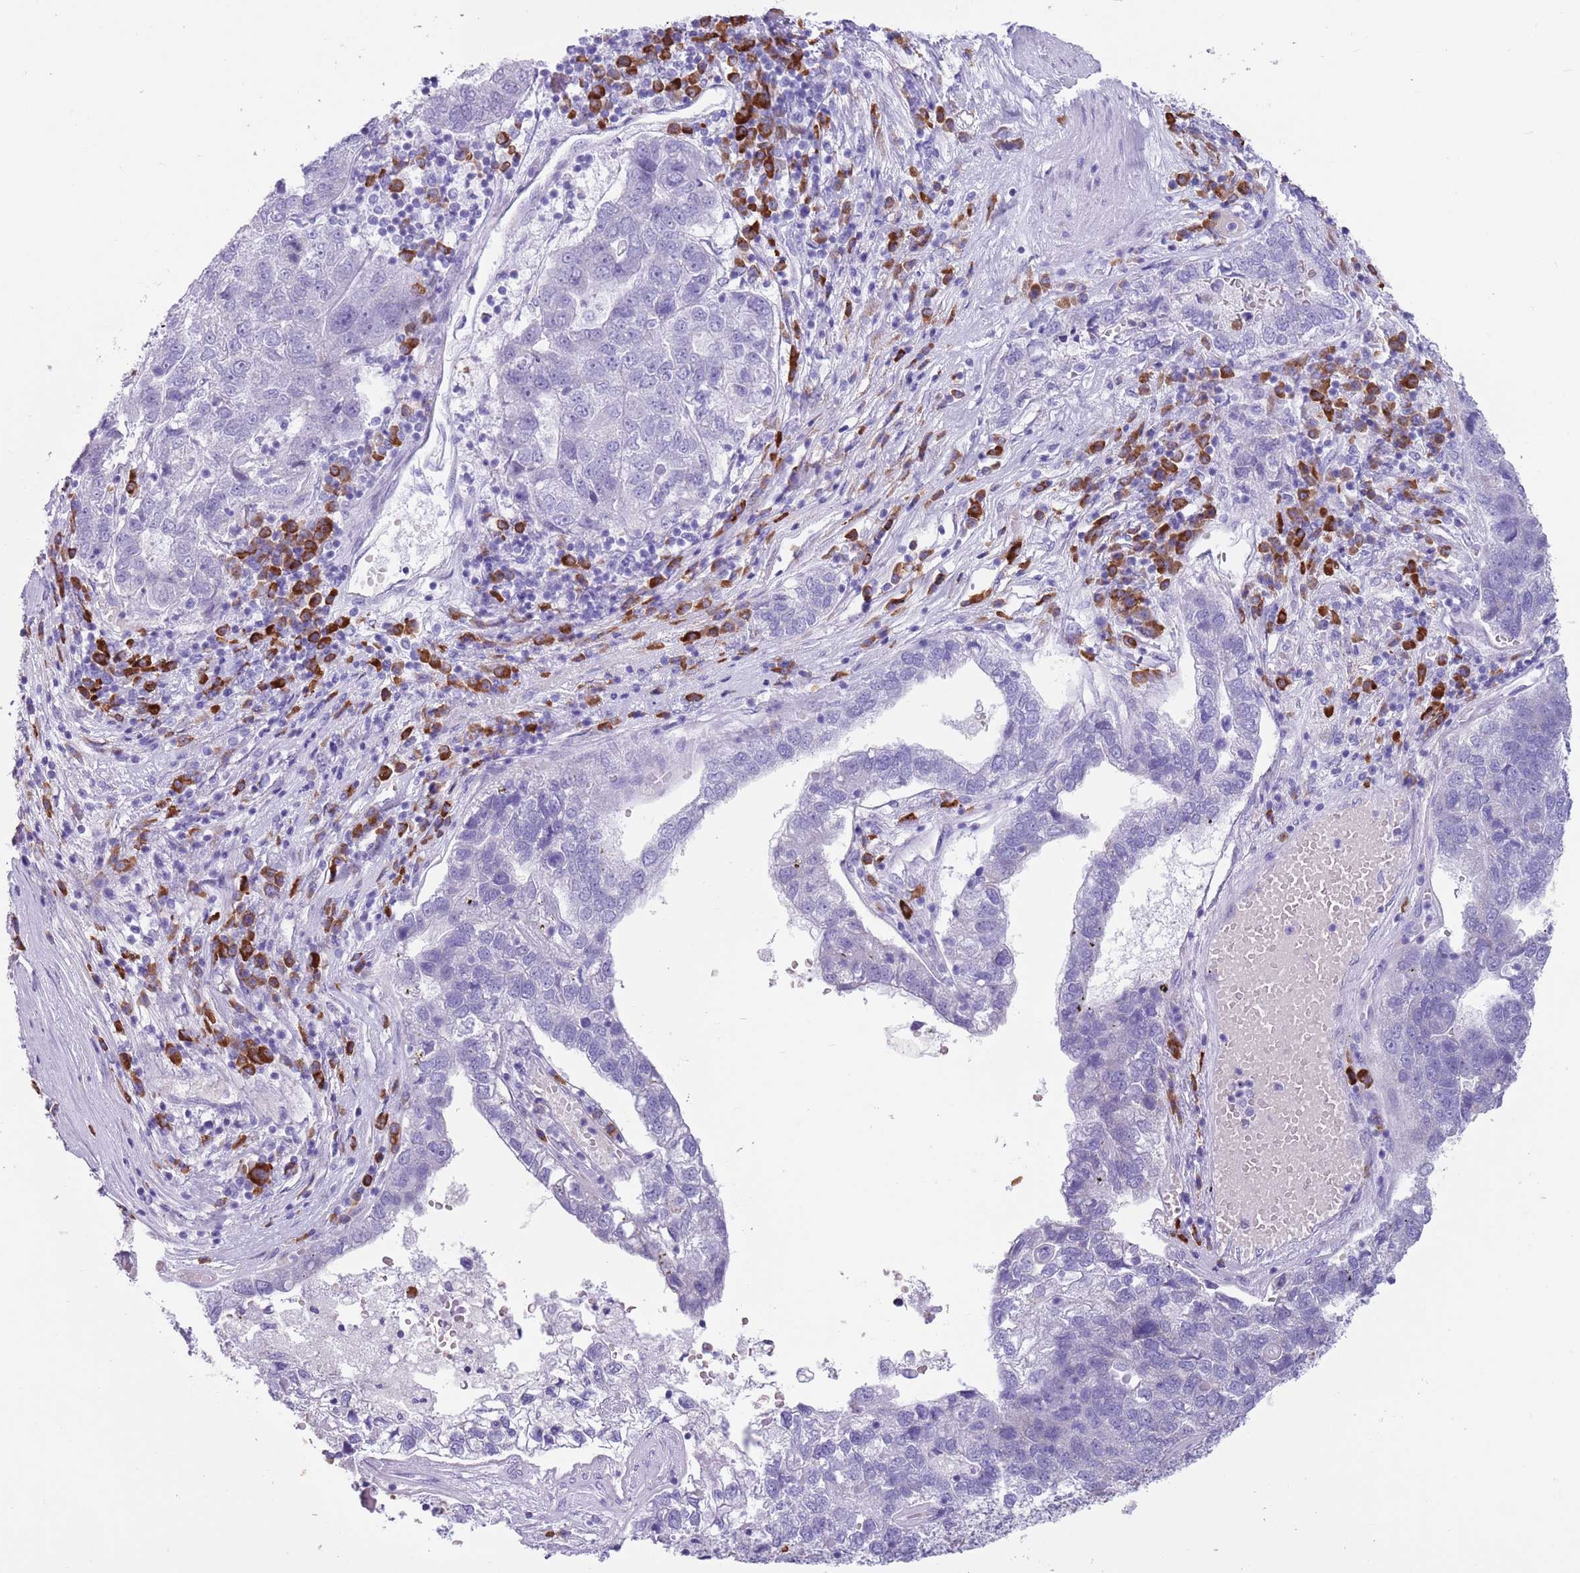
{"staining": {"intensity": "negative", "quantity": "none", "location": "none"}, "tissue": "pancreatic cancer", "cell_type": "Tumor cells", "image_type": "cancer", "snomed": [{"axis": "morphology", "description": "Adenocarcinoma, NOS"}, {"axis": "topography", "description": "Pancreas"}], "caption": "Pancreatic cancer (adenocarcinoma) stained for a protein using immunohistochemistry (IHC) displays no expression tumor cells.", "gene": "LY6G5B", "patient": {"sex": "female", "age": 61}}